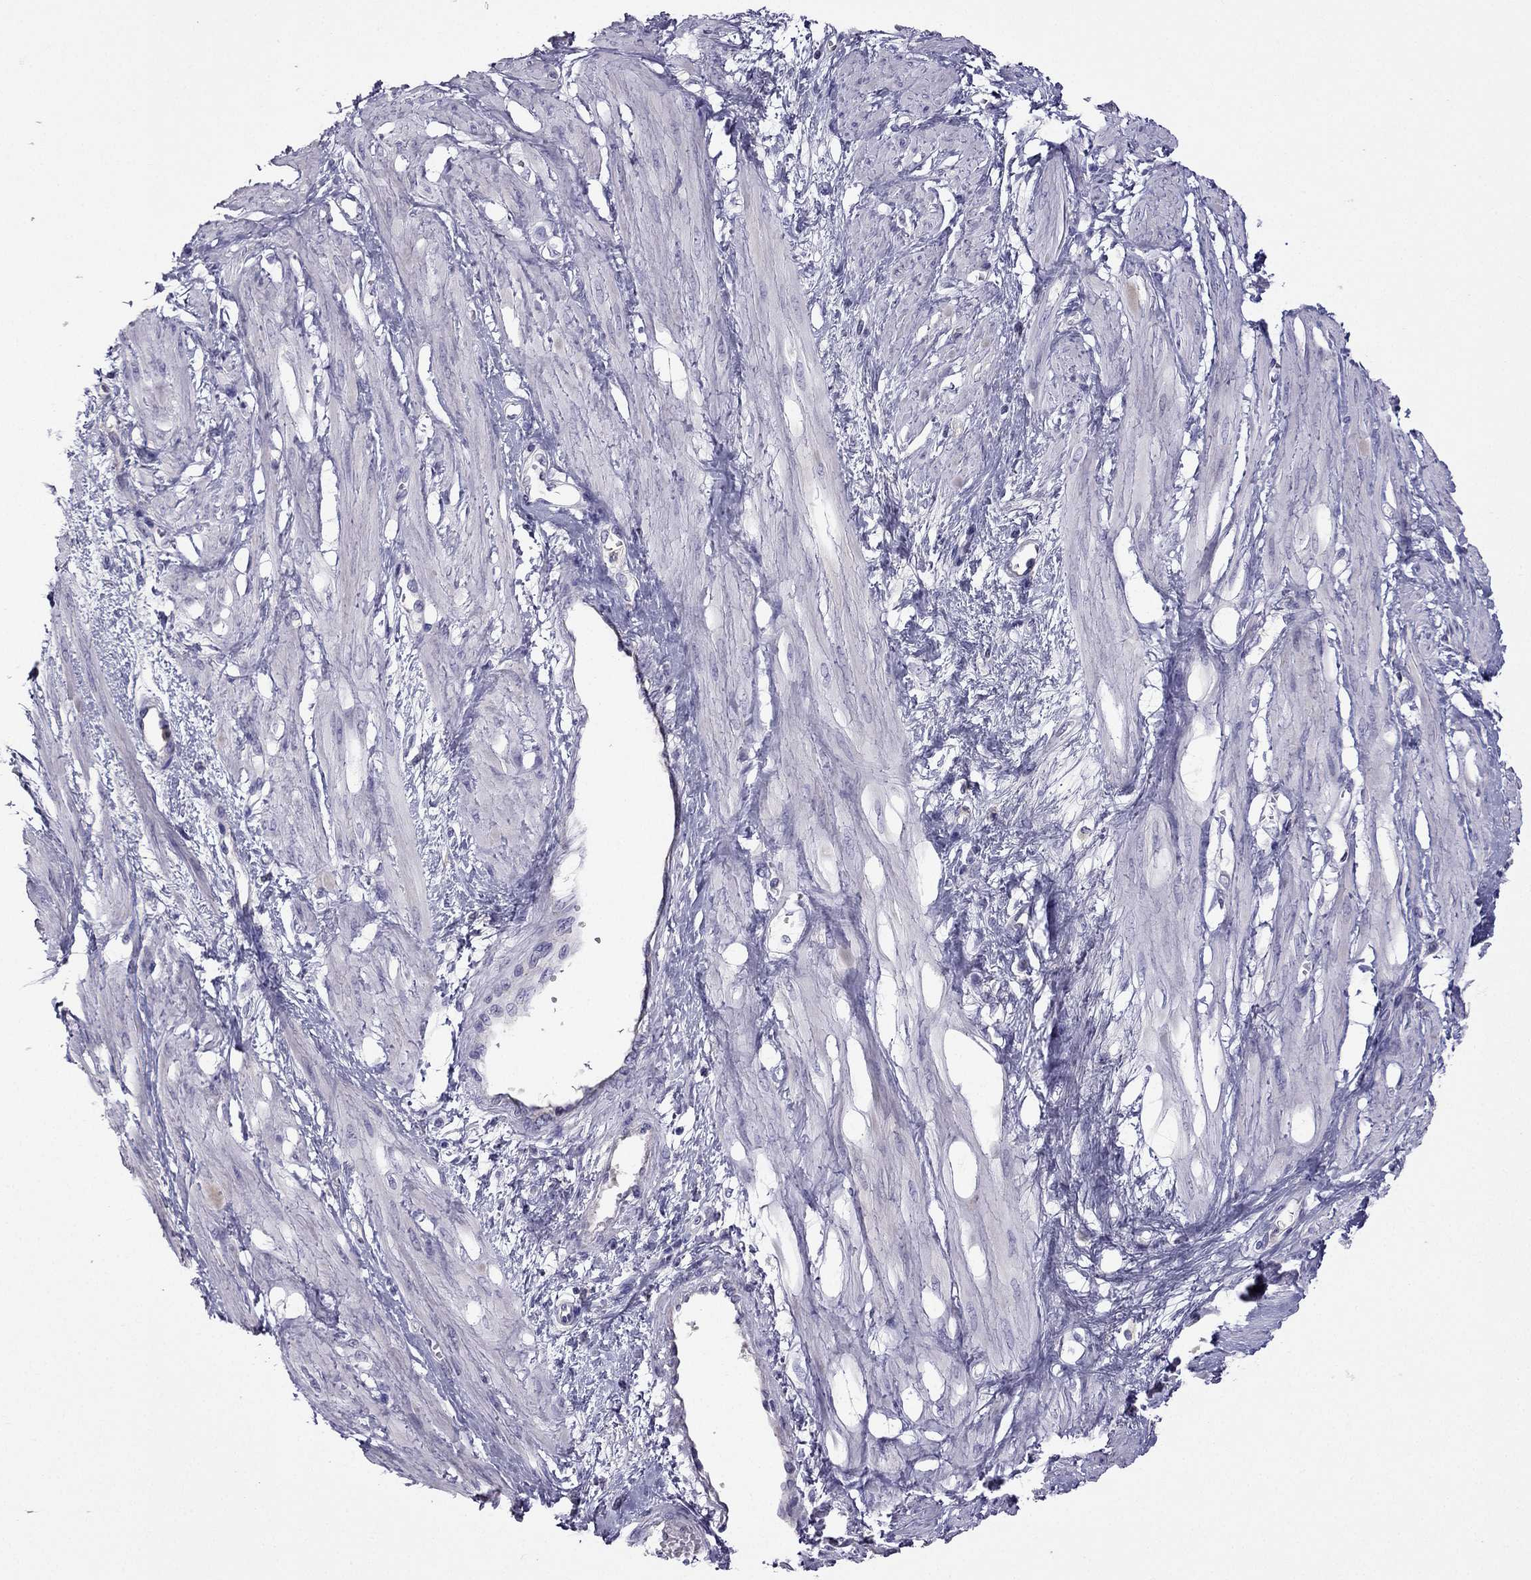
{"staining": {"intensity": "negative", "quantity": "none", "location": "none"}, "tissue": "smooth muscle", "cell_type": "Smooth muscle cells", "image_type": "normal", "snomed": [{"axis": "morphology", "description": "Normal tissue, NOS"}, {"axis": "topography", "description": "Smooth muscle"}, {"axis": "topography", "description": "Uterus"}], "caption": "This is a micrograph of IHC staining of normal smooth muscle, which shows no staining in smooth muscle cells. (Brightfield microscopy of DAB (3,3'-diaminobenzidine) immunohistochemistry (IHC) at high magnification).", "gene": "STOML3", "patient": {"sex": "female", "age": 39}}